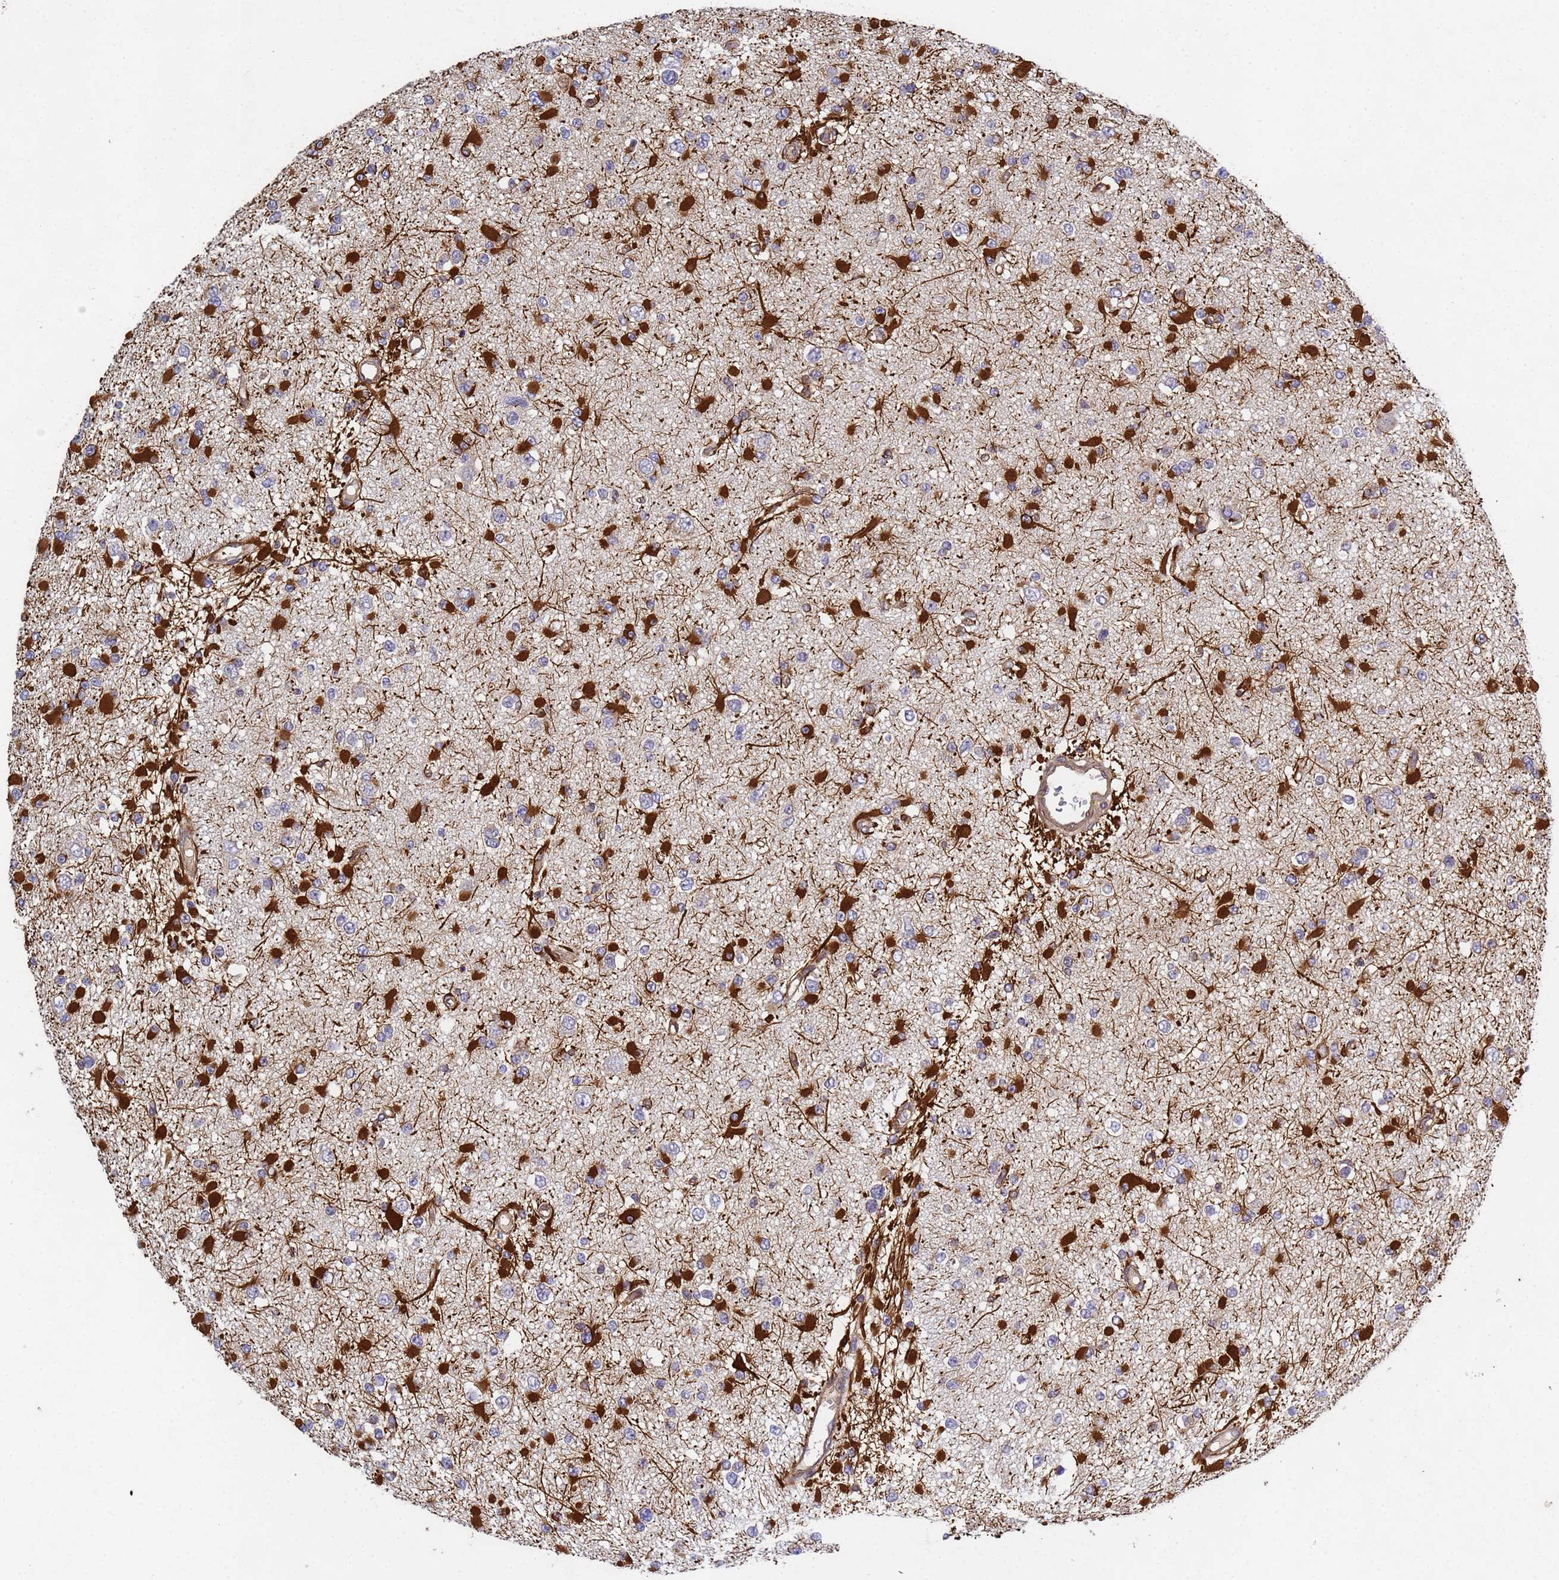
{"staining": {"intensity": "strong", "quantity": "25%-75%", "location": "cytoplasmic/membranous"}, "tissue": "glioma", "cell_type": "Tumor cells", "image_type": "cancer", "snomed": [{"axis": "morphology", "description": "Glioma, malignant, Low grade"}, {"axis": "topography", "description": "Brain"}], "caption": "The micrograph demonstrates staining of glioma, revealing strong cytoplasmic/membranous protein staining (brown color) within tumor cells. Nuclei are stained in blue.", "gene": "C8orf34", "patient": {"sex": "female", "age": 22}}